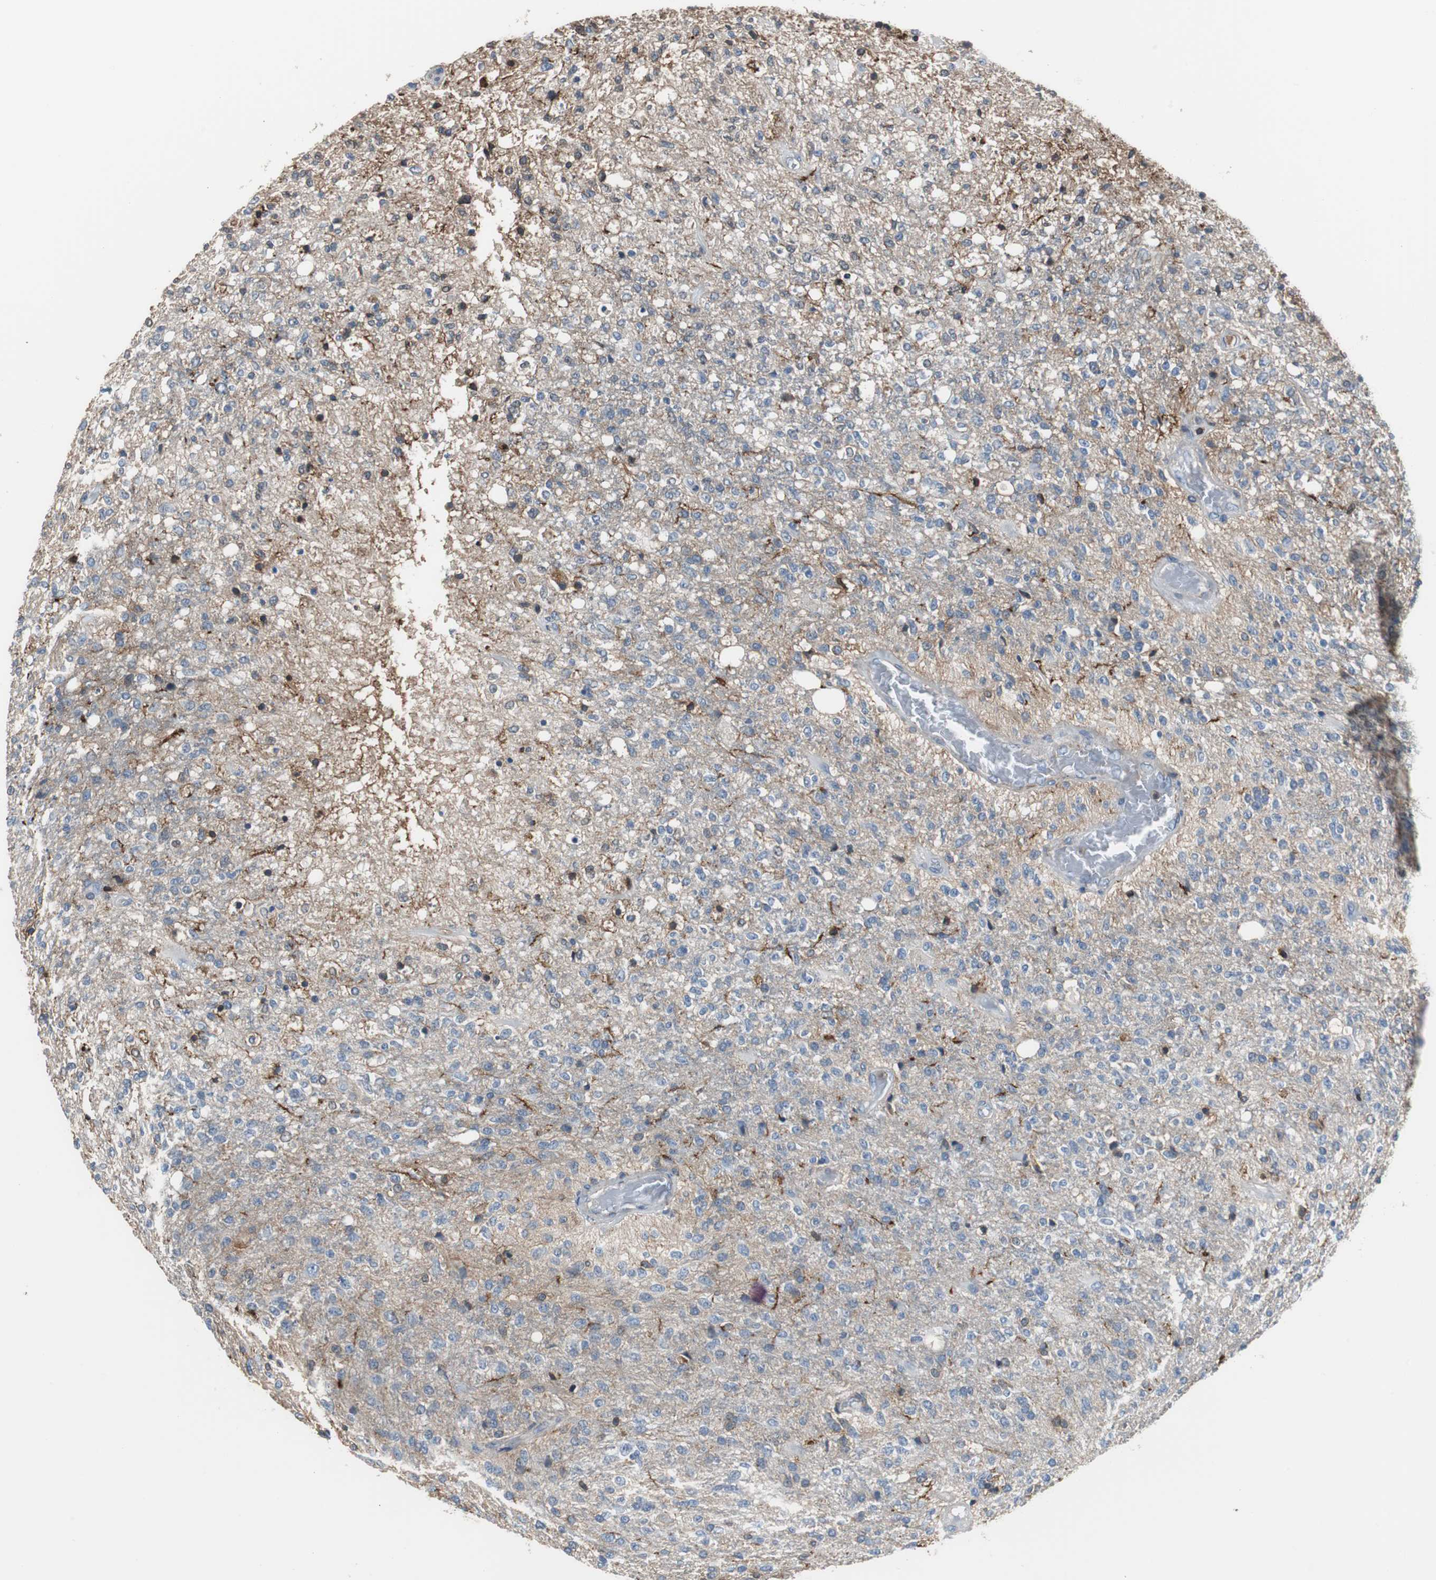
{"staining": {"intensity": "weak", "quantity": "<25%", "location": "cytoplasmic/membranous"}, "tissue": "glioma", "cell_type": "Tumor cells", "image_type": "cancer", "snomed": [{"axis": "morphology", "description": "Normal tissue, NOS"}, {"axis": "morphology", "description": "Glioma, malignant, High grade"}, {"axis": "topography", "description": "Cerebral cortex"}], "caption": "The image shows no staining of tumor cells in malignant glioma (high-grade).", "gene": "ANXA4", "patient": {"sex": "male", "age": 77}}